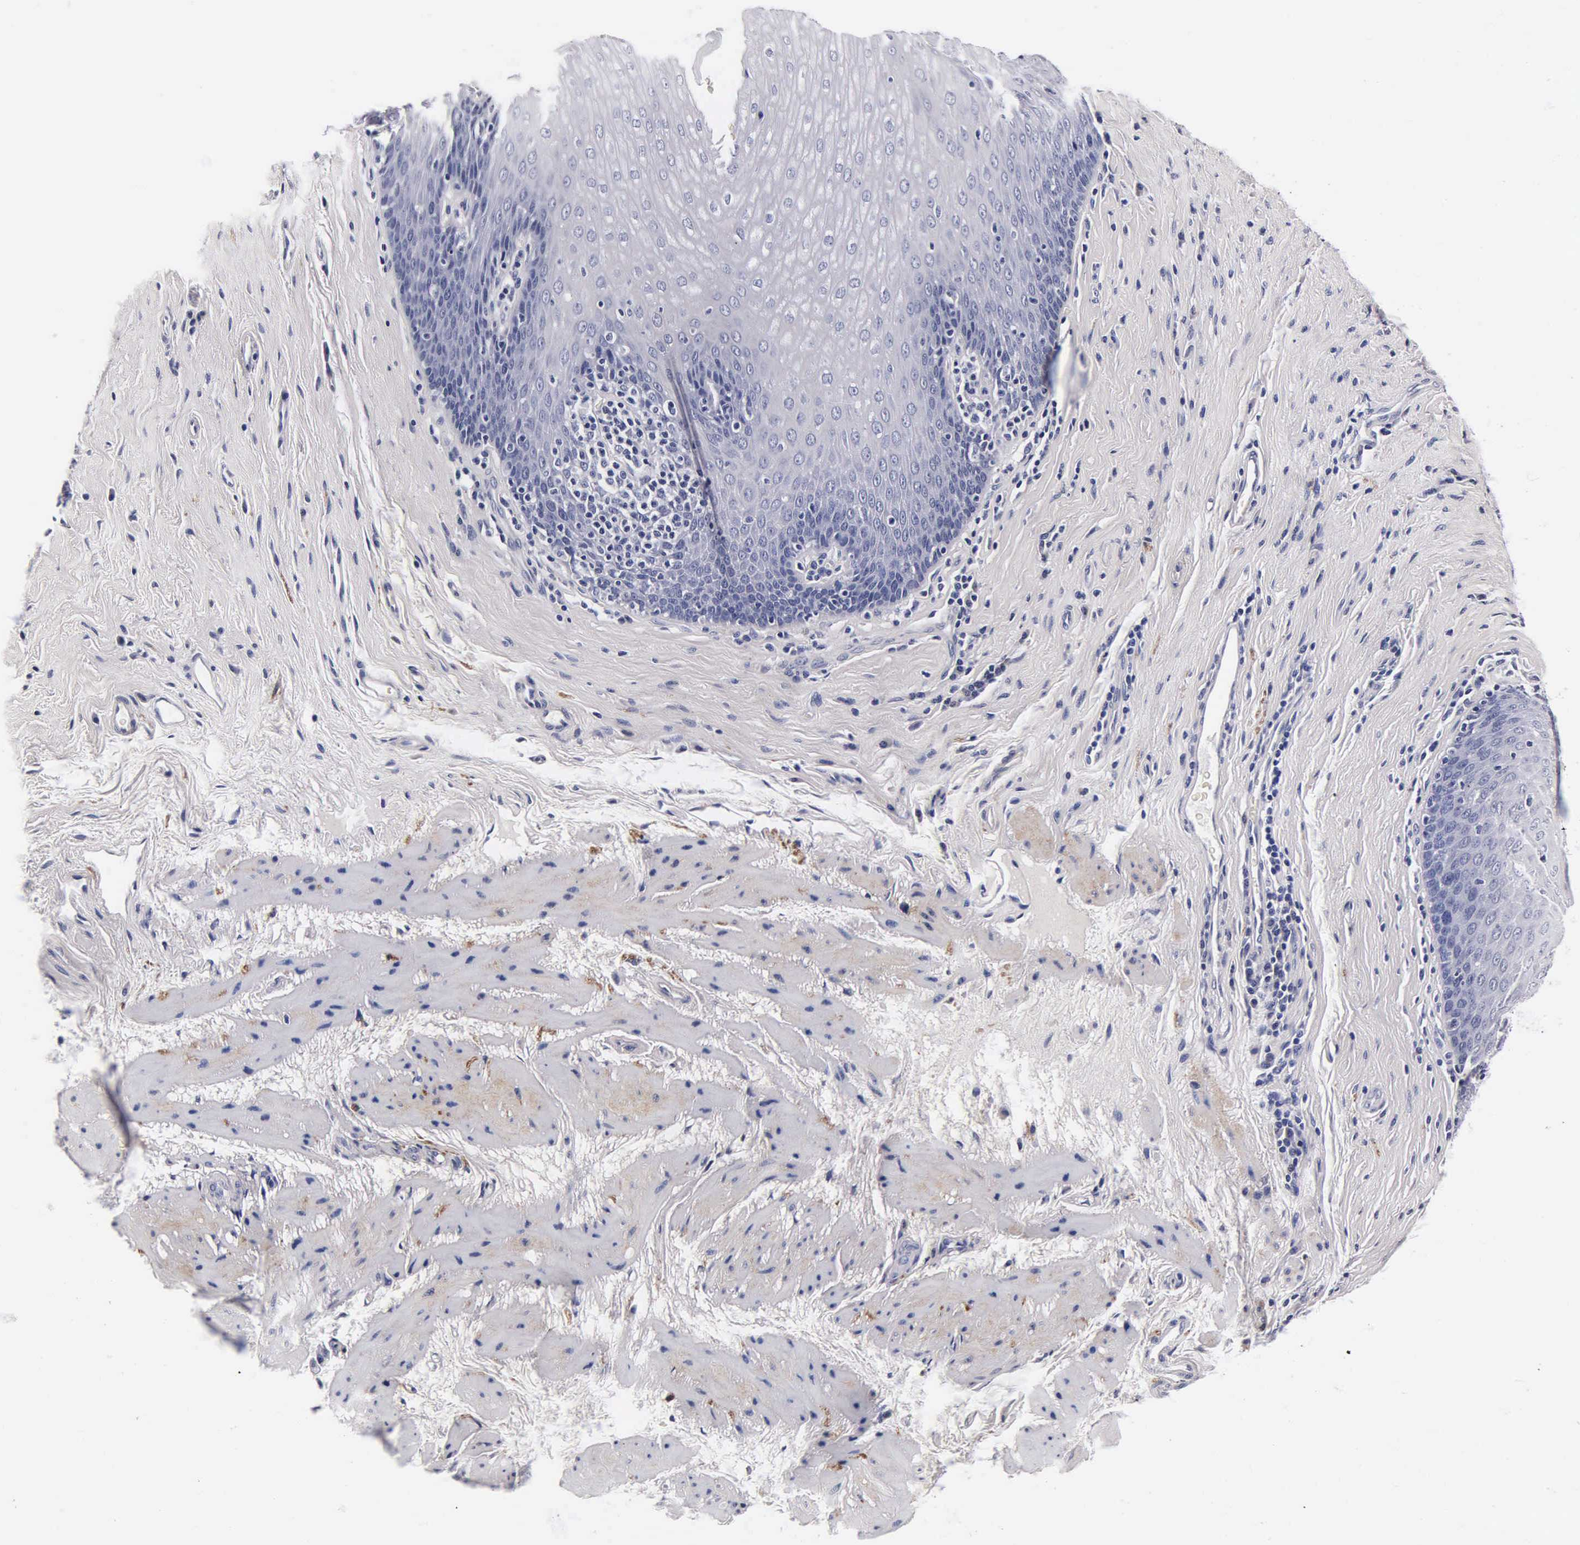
{"staining": {"intensity": "negative", "quantity": "none", "location": "none"}, "tissue": "esophagus", "cell_type": "Squamous epithelial cells", "image_type": "normal", "snomed": [{"axis": "morphology", "description": "Normal tissue, NOS"}, {"axis": "topography", "description": "Esophagus"}], "caption": "A micrograph of human esophagus is negative for staining in squamous epithelial cells. Nuclei are stained in blue.", "gene": "ENO2", "patient": {"sex": "female", "age": 61}}